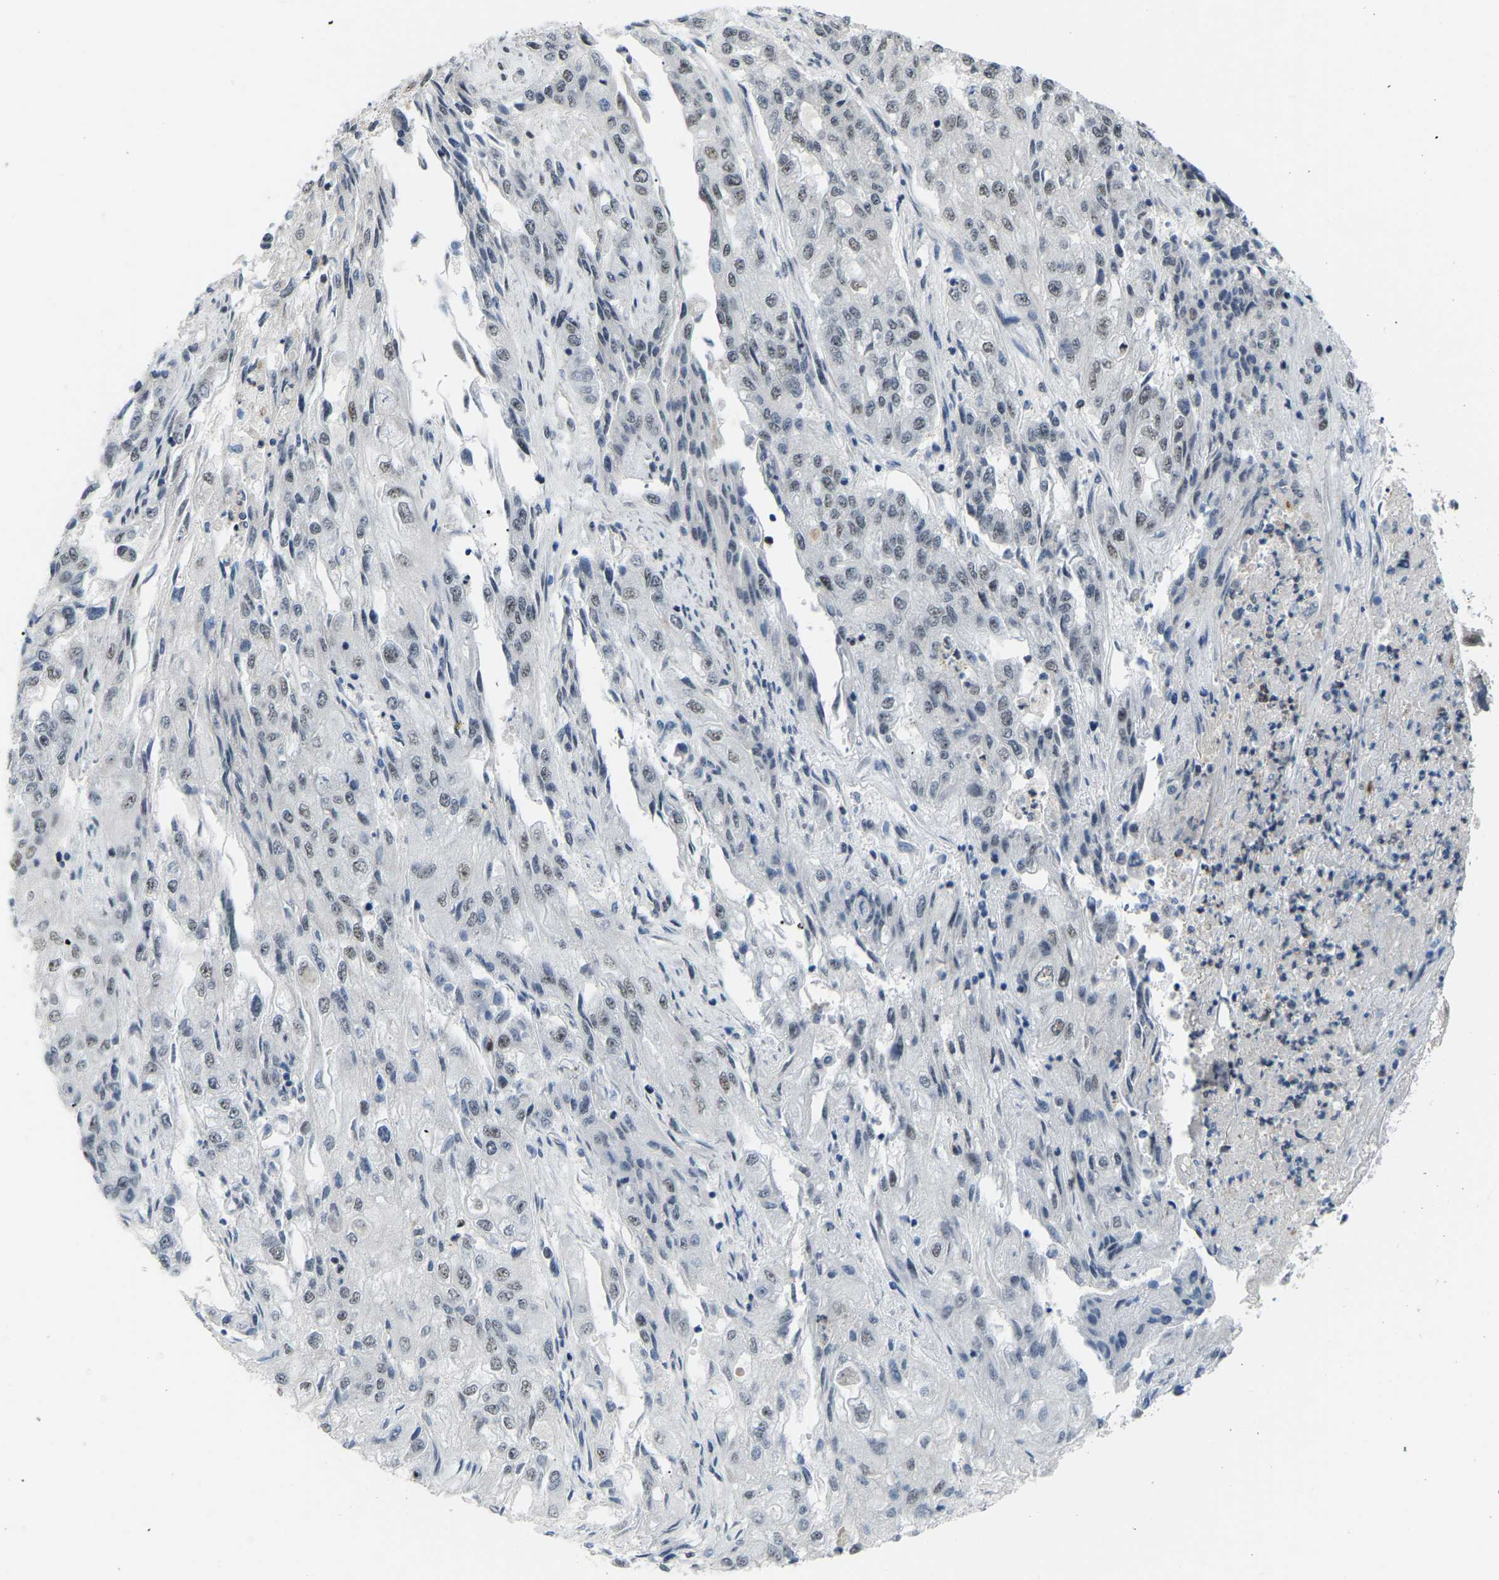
{"staining": {"intensity": "negative", "quantity": "none", "location": "none"}, "tissue": "endometrial cancer", "cell_type": "Tumor cells", "image_type": "cancer", "snomed": [{"axis": "morphology", "description": "Adenocarcinoma, NOS"}, {"axis": "topography", "description": "Endometrium"}], "caption": "A micrograph of human adenocarcinoma (endometrial) is negative for staining in tumor cells. (Stains: DAB (3,3'-diaminobenzidine) immunohistochemistry (IHC) with hematoxylin counter stain, Microscopy: brightfield microscopy at high magnification).", "gene": "CROT", "patient": {"sex": "female", "age": 49}}